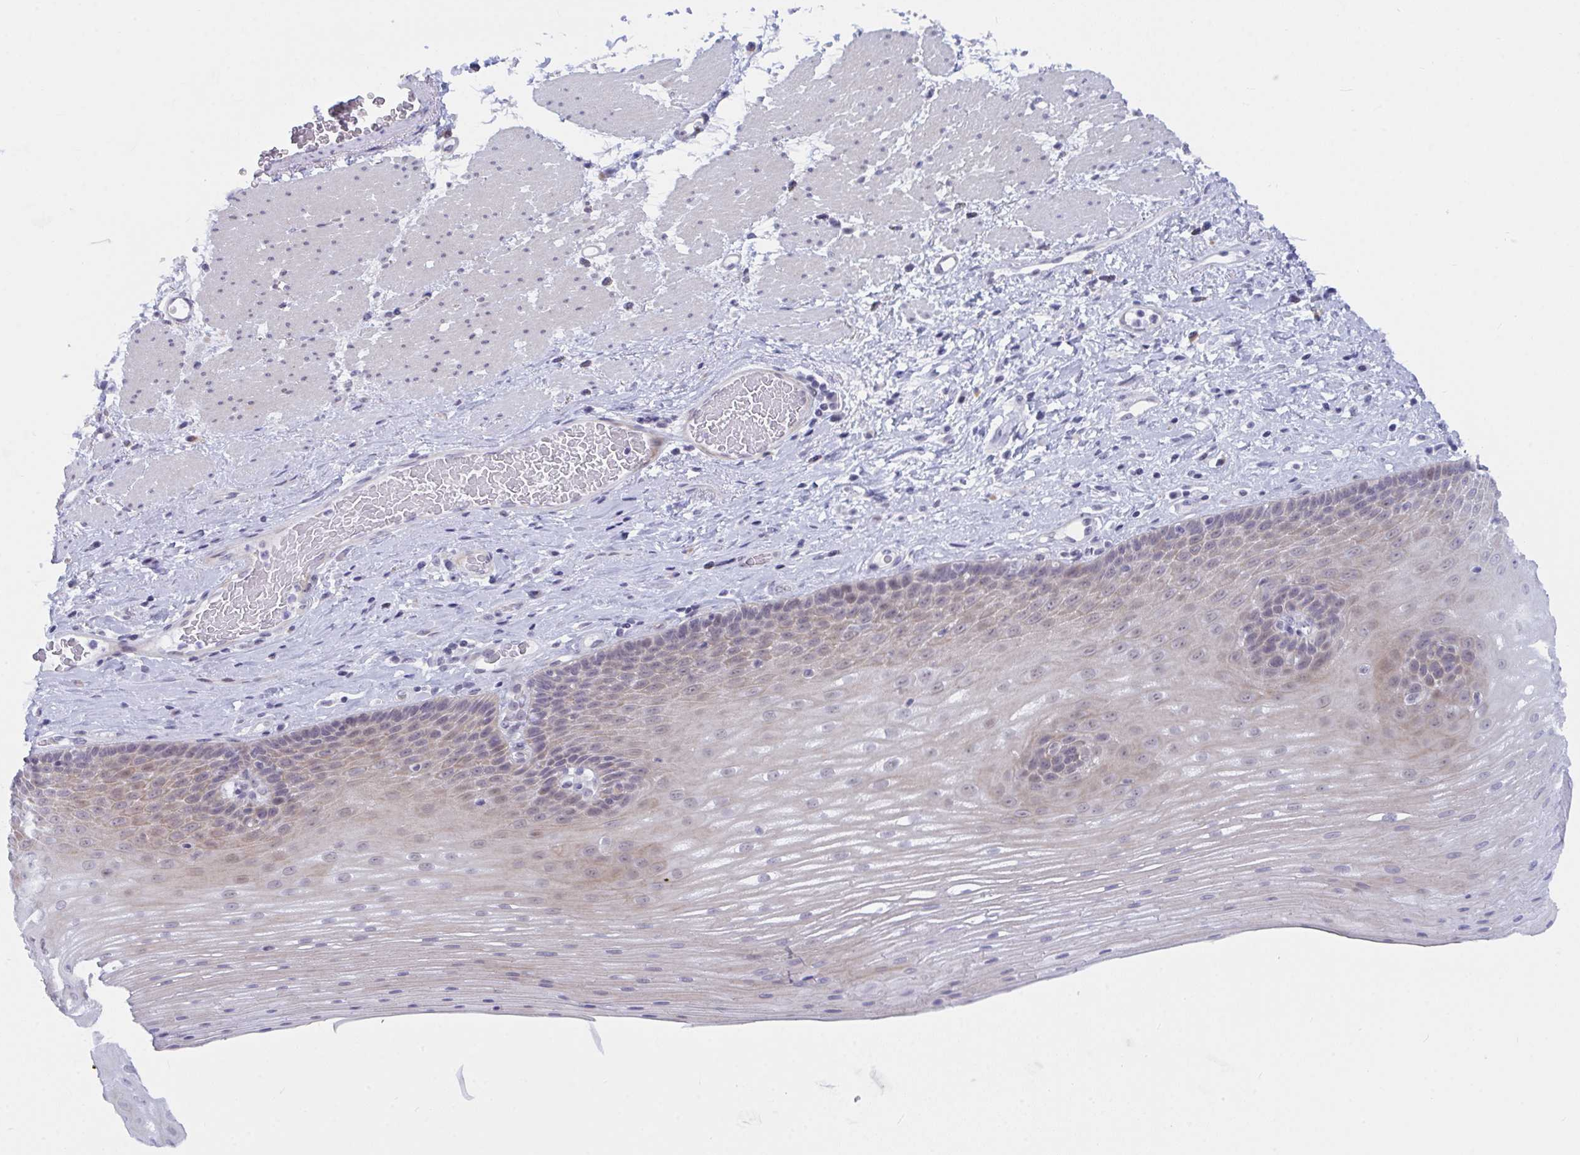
{"staining": {"intensity": "weak", "quantity": "25%-75%", "location": "cytoplasmic/membranous,nuclear"}, "tissue": "esophagus", "cell_type": "Squamous epithelial cells", "image_type": "normal", "snomed": [{"axis": "morphology", "description": "Normal tissue, NOS"}, {"axis": "topography", "description": "Esophagus"}], "caption": "This image displays immunohistochemistry staining of normal esophagus, with low weak cytoplasmic/membranous,nuclear expression in approximately 25%-75% of squamous epithelial cells.", "gene": "DAOA", "patient": {"sex": "male", "age": 62}}